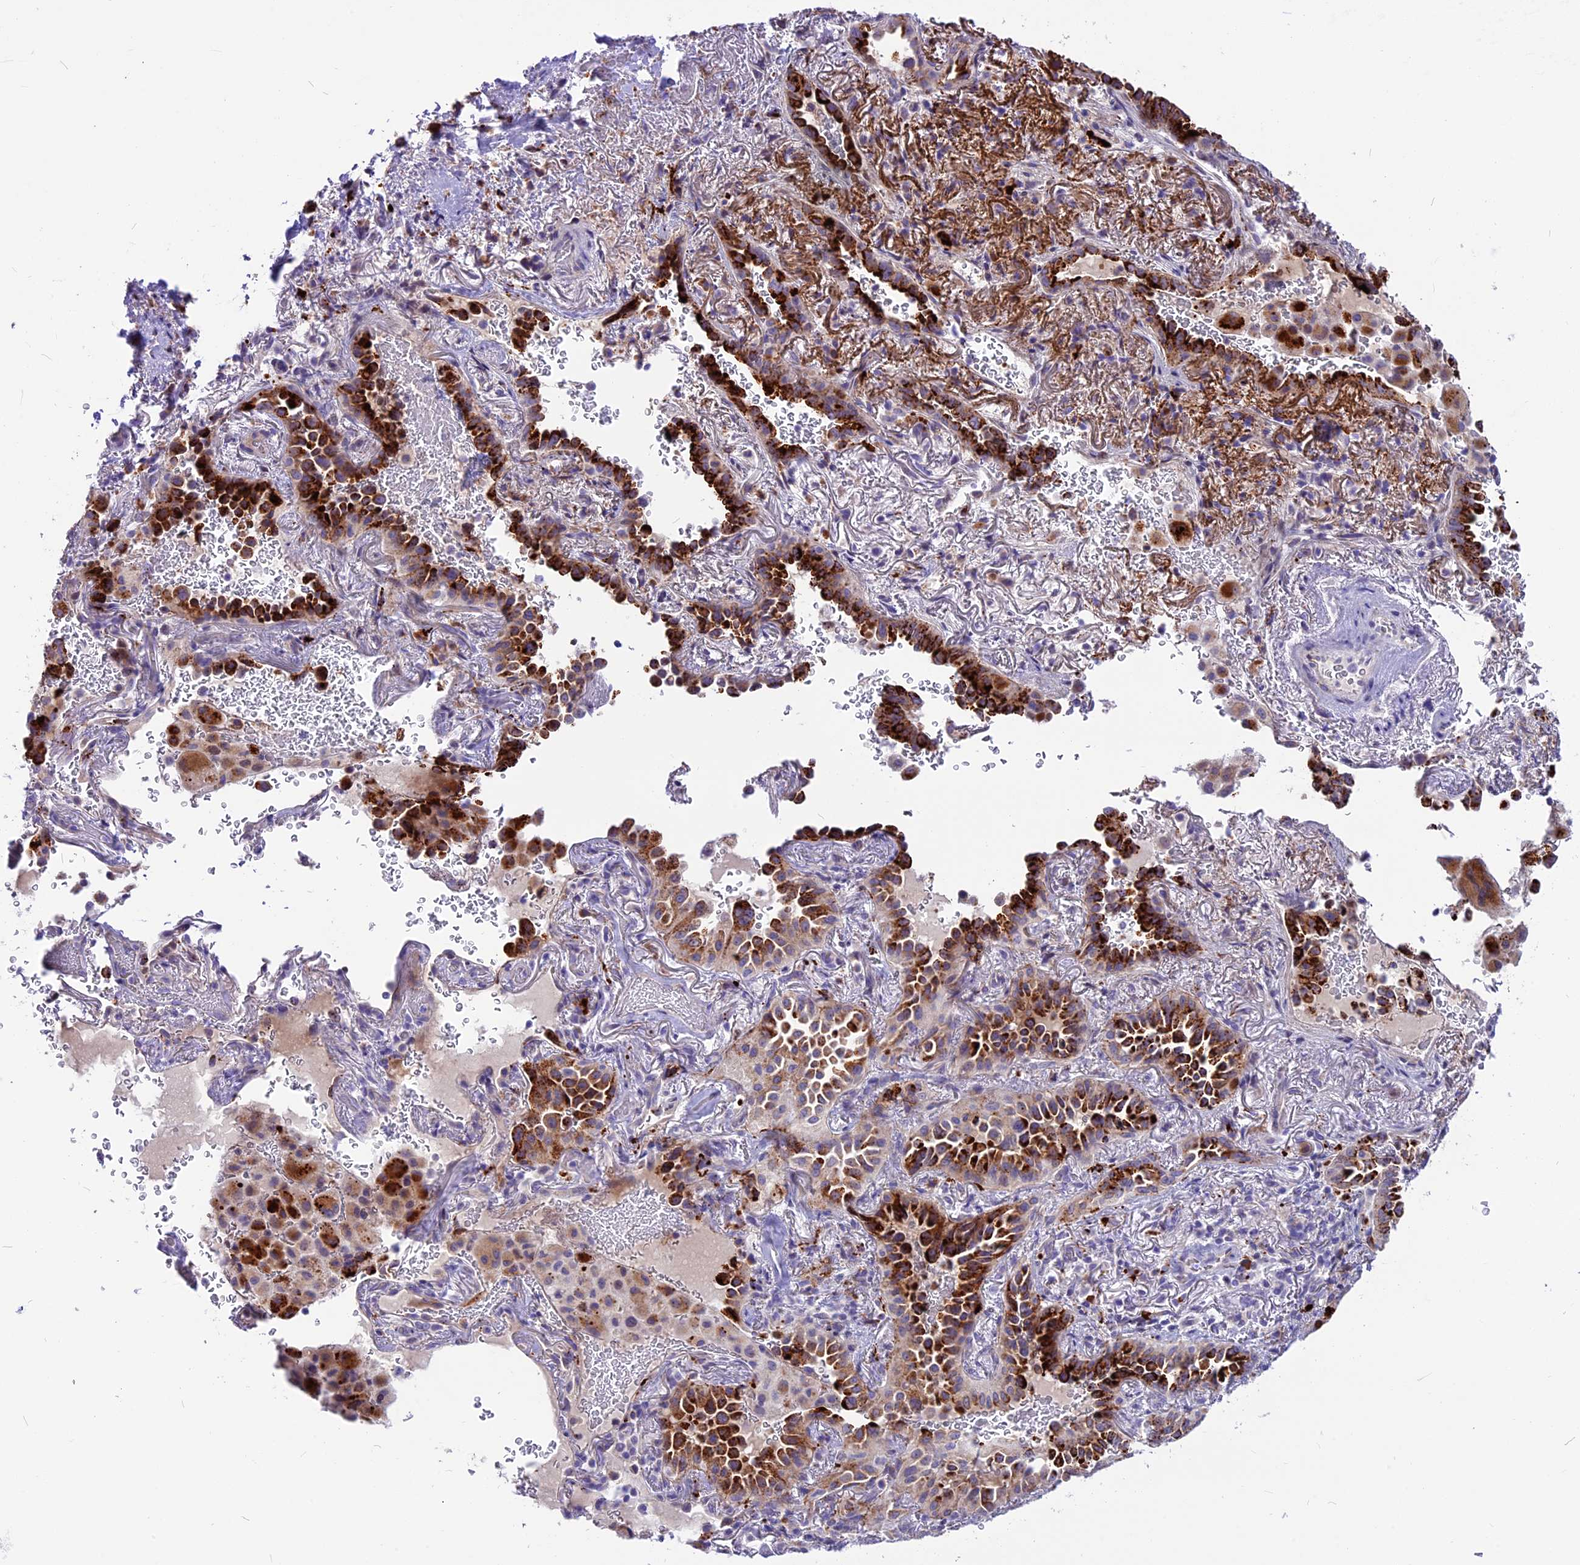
{"staining": {"intensity": "strong", "quantity": ">75%", "location": "cytoplasmic/membranous"}, "tissue": "lung cancer", "cell_type": "Tumor cells", "image_type": "cancer", "snomed": [{"axis": "morphology", "description": "Adenocarcinoma, NOS"}, {"axis": "topography", "description": "Lung"}], "caption": "Strong cytoplasmic/membranous protein expression is seen in approximately >75% of tumor cells in lung cancer (adenocarcinoma). (DAB IHC with brightfield microscopy, high magnification).", "gene": "THRSP", "patient": {"sex": "female", "age": 69}}